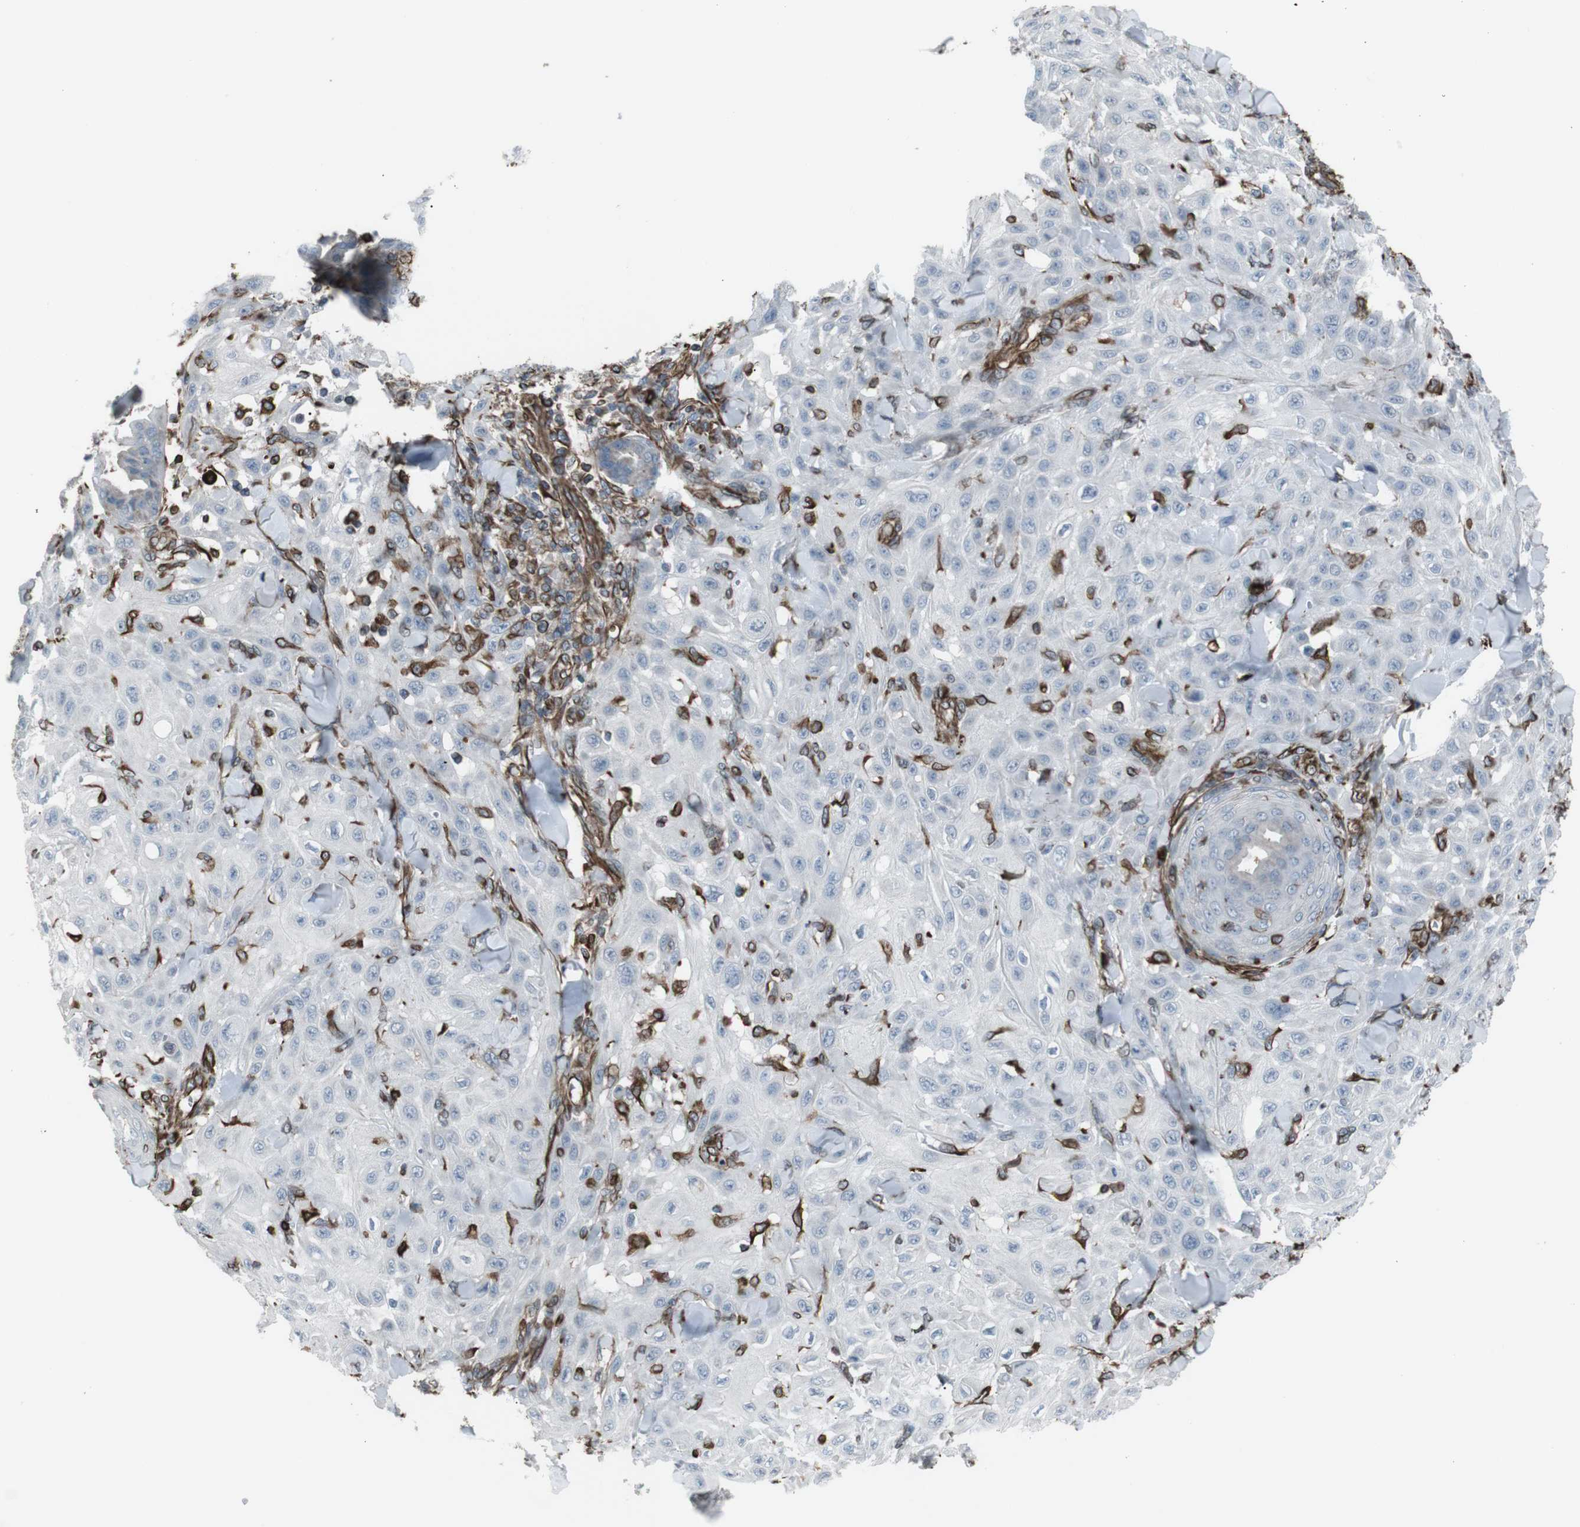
{"staining": {"intensity": "negative", "quantity": "none", "location": "none"}, "tissue": "skin cancer", "cell_type": "Tumor cells", "image_type": "cancer", "snomed": [{"axis": "morphology", "description": "Squamous cell carcinoma, NOS"}, {"axis": "topography", "description": "Skin"}], "caption": "Immunohistochemical staining of squamous cell carcinoma (skin) reveals no significant expression in tumor cells.", "gene": "TMEM141", "patient": {"sex": "male", "age": 24}}